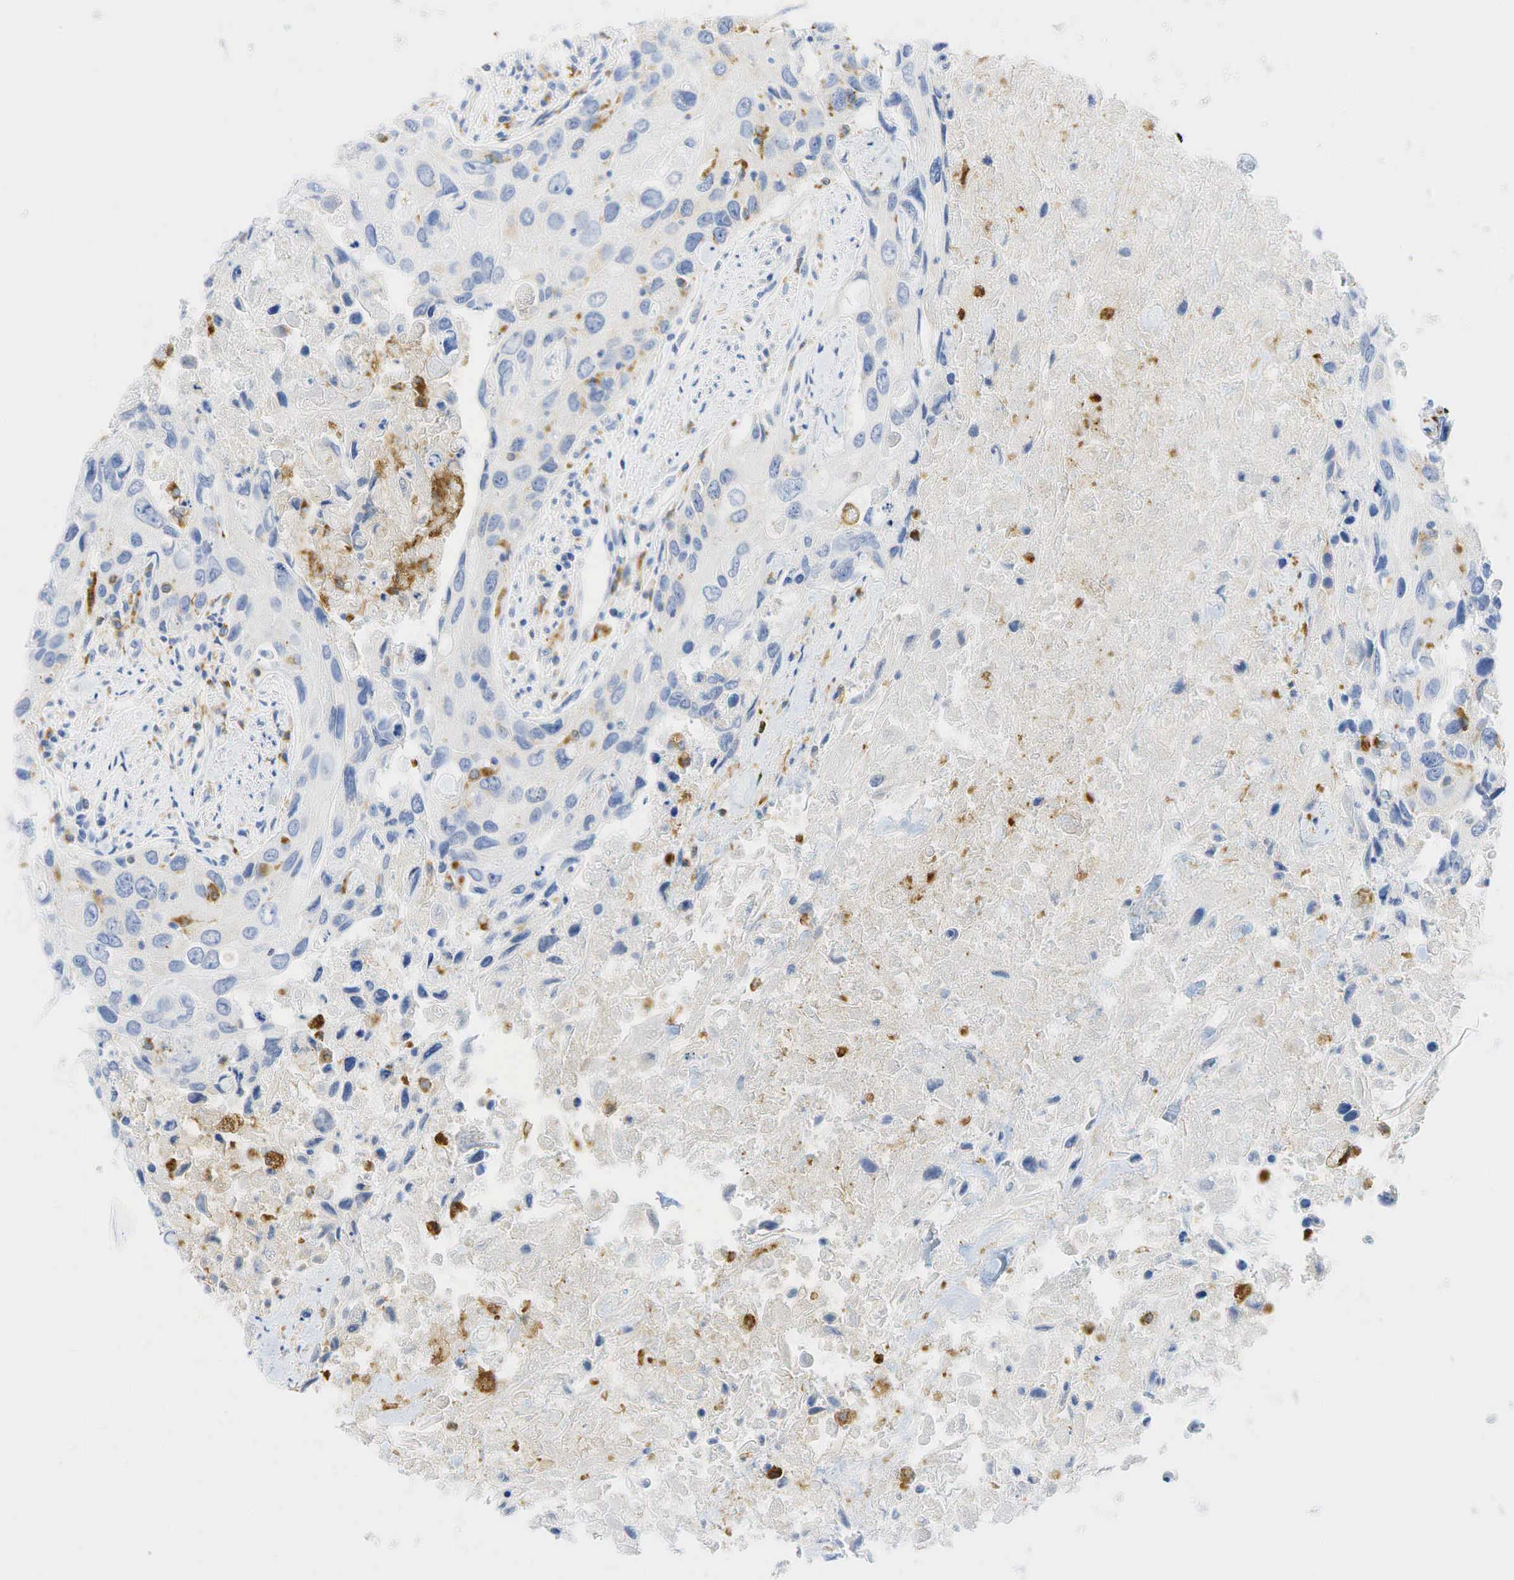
{"staining": {"intensity": "negative", "quantity": "none", "location": "none"}, "tissue": "urothelial cancer", "cell_type": "Tumor cells", "image_type": "cancer", "snomed": [{"axis": "morphology", "description": "Urothelial carcinoma, High grade"}, {"axis": "topography", "description": "Urinary bladder"}], "caption": "Immunohistochemistry (IHC) image of neoplastic tissue: high-grade urothelial carcinoma stained with DAB (3,3'-diaminobenzidine) reveals no significant protein staining in tumor cells.", "gene": "CD68", "patient": {"sex": "male", "age": 71}}